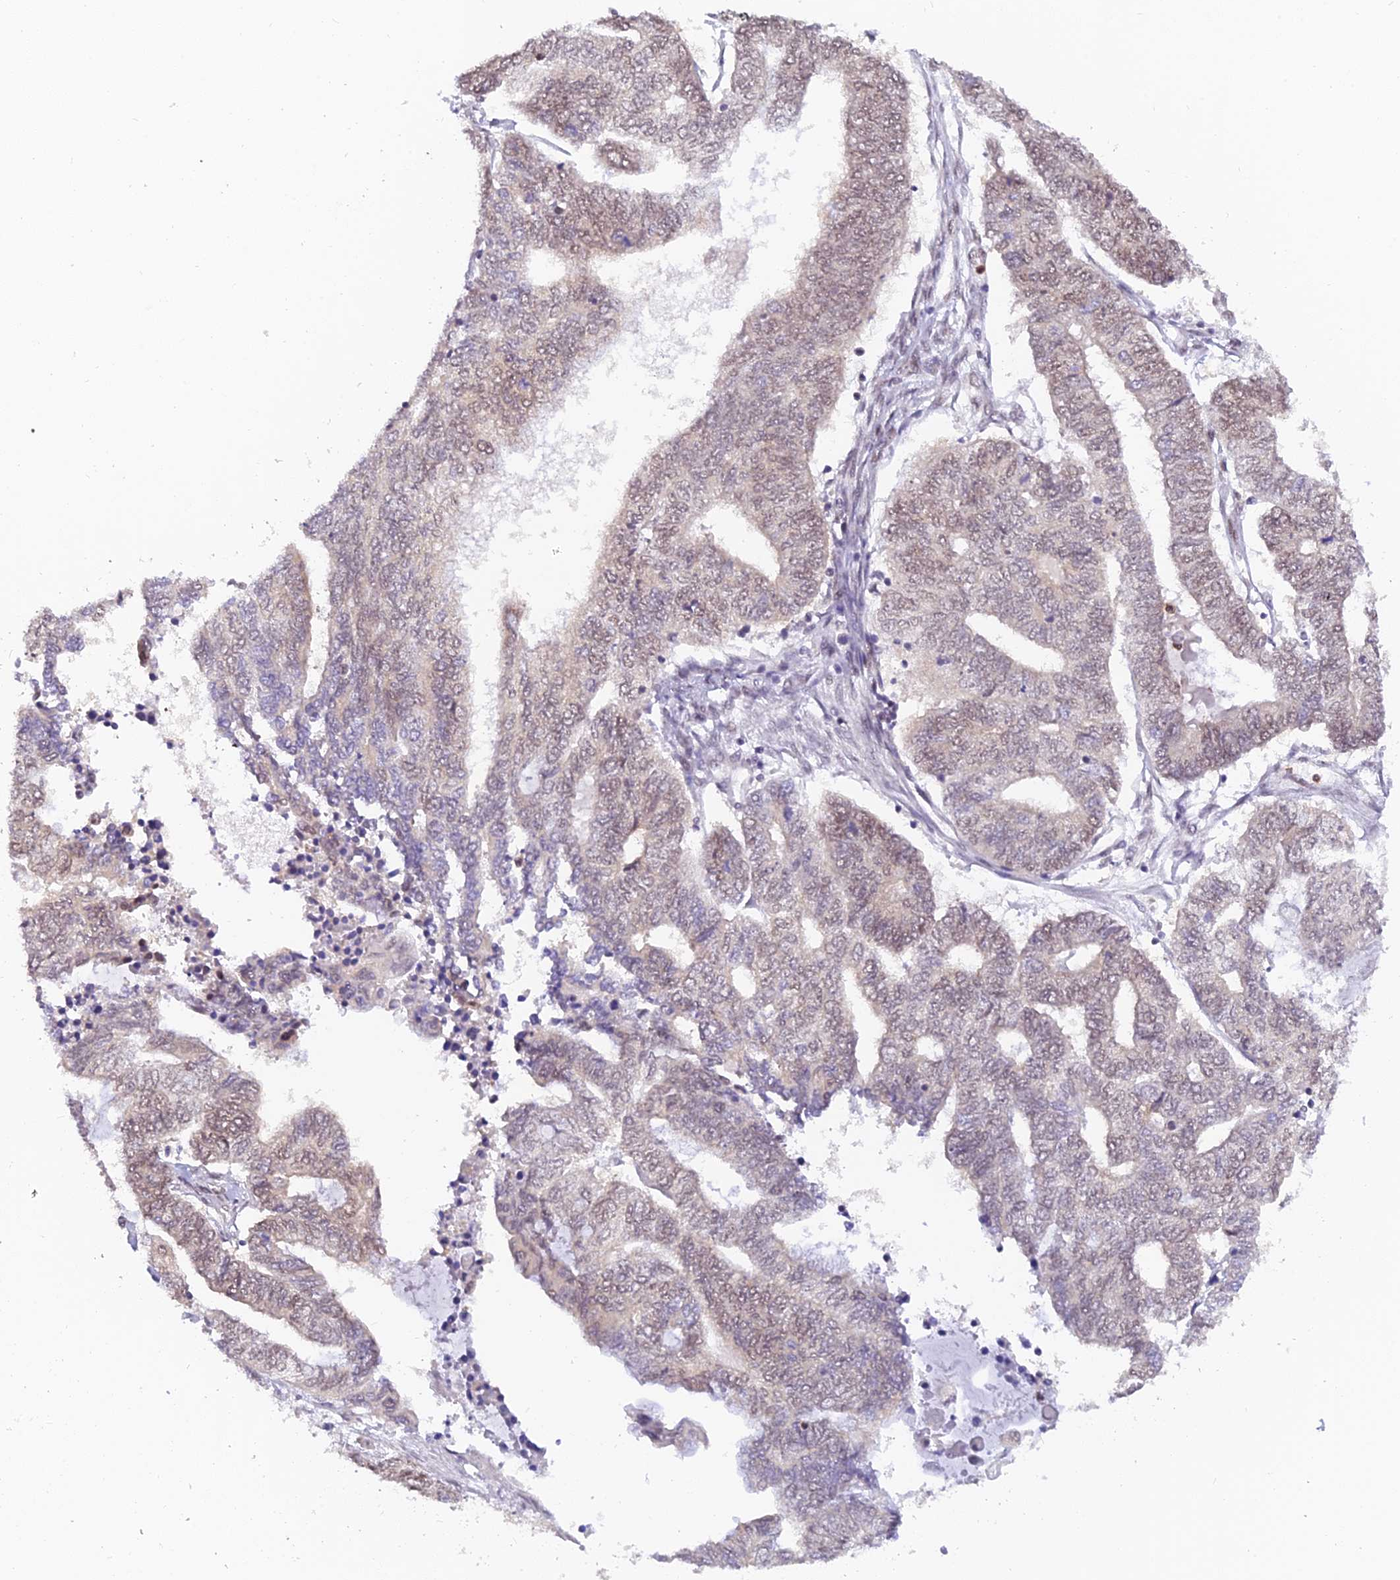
{"staining": {"intensity": "weak", "quantity": "25%-75%", "location": "nuclear"}, "tissue": "endometrial cancer", "cell_type": "Tumor cells", "image_type": "cancer", "snomed": [{"axis": "morphology", "description": "Adenocarcinoma, NOS"}, {"axis": "topography", "description": "Uterus"}, {"axis": "topography", "description": "Endometrium"}], "caption": "Approximately 25%-75% of tumor cells in endometrial cancer demonstrate weak nuclear protein expression as visualized by brown immunohistochemical staining.", "gene": "DPY30", "patient": {"sex": "female", "age": 70}}